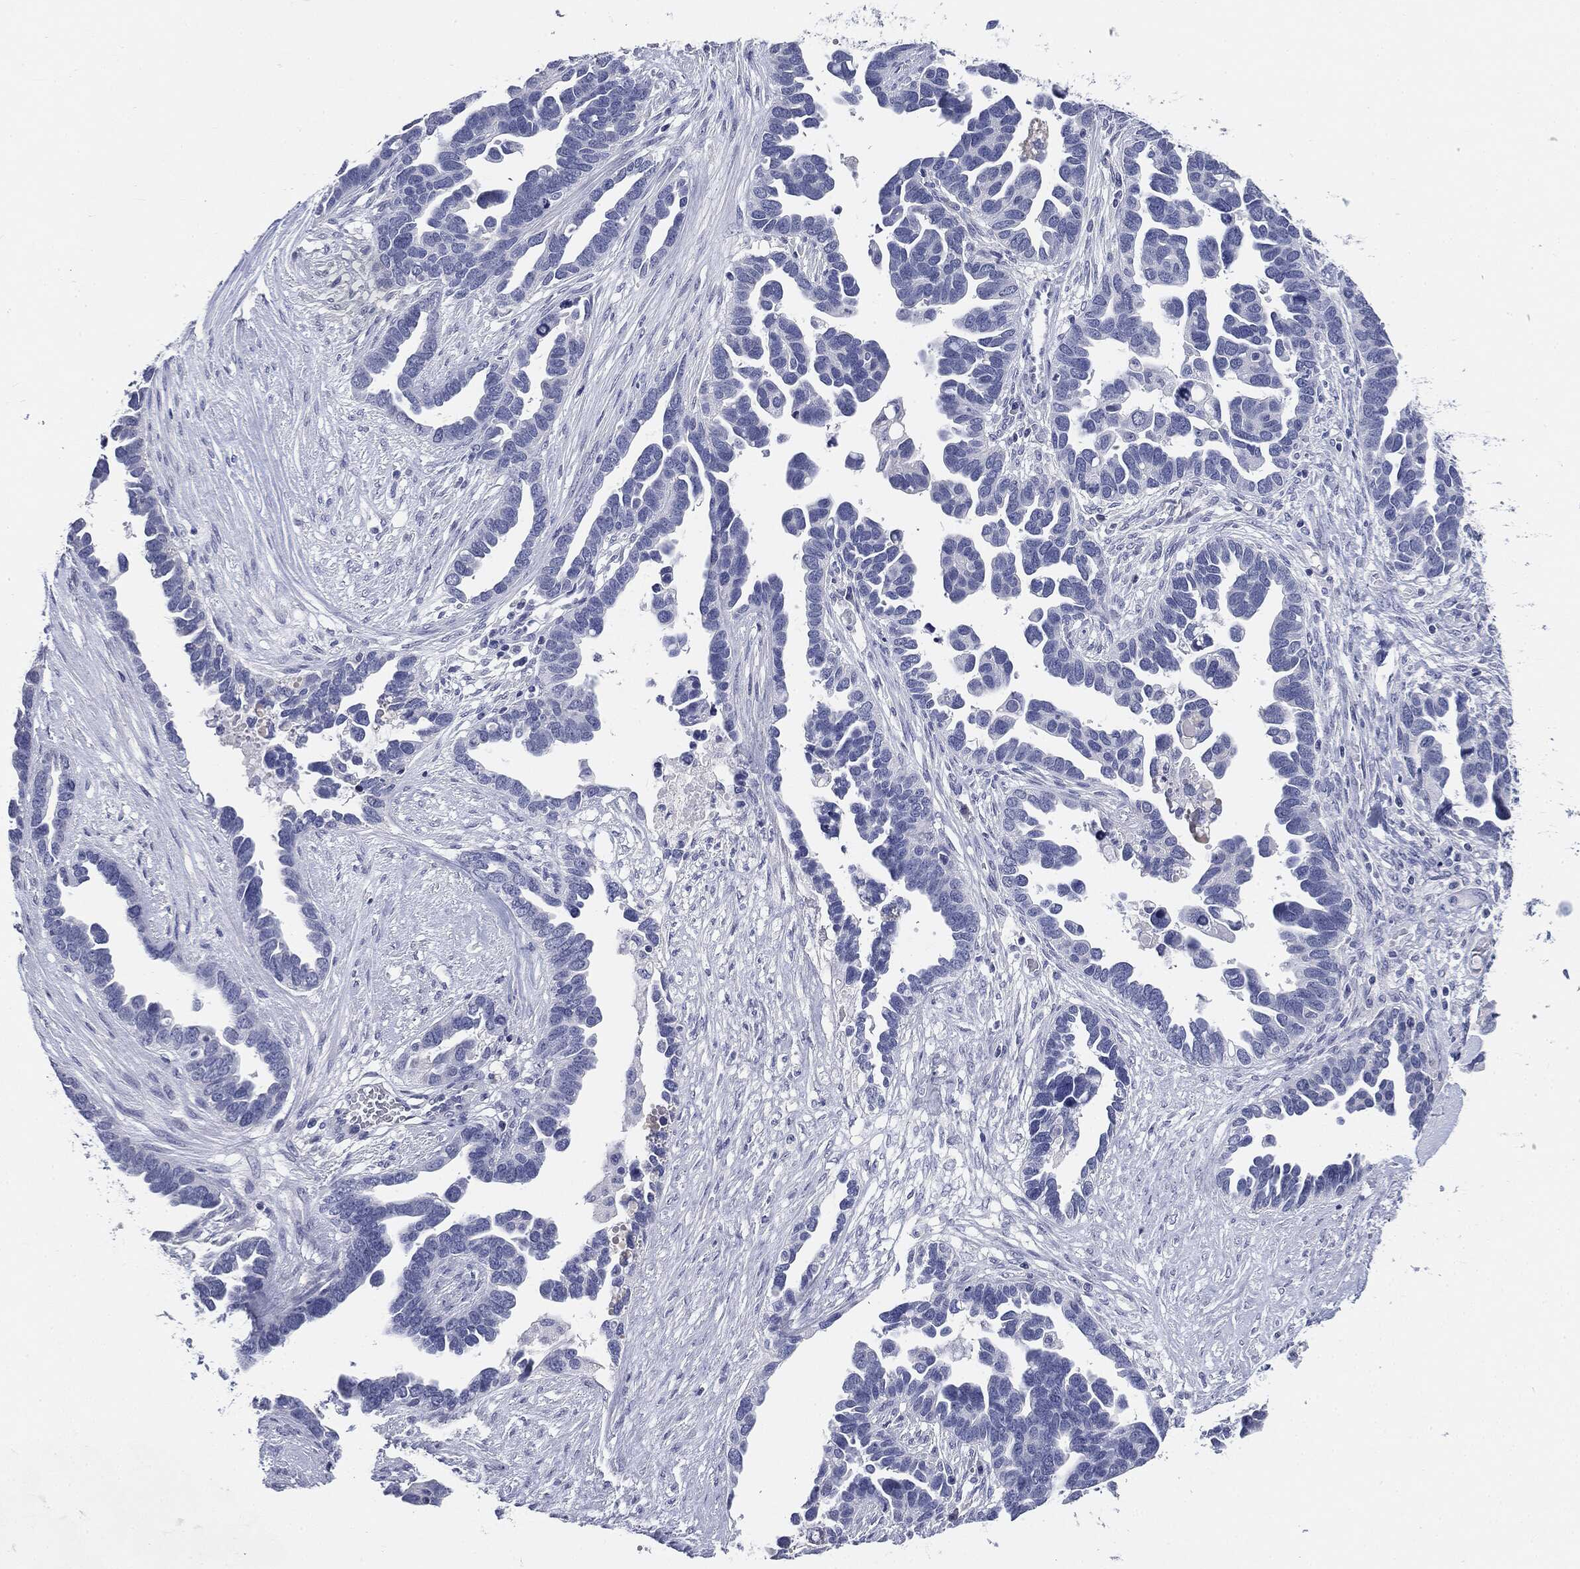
{"staining": {"intensity": "negative", "quantity": "none", "location": "none"}, "tissue": "ovarian cancer", "cell_type": "Tumor cells", "image_type": "cancer", "snomed": [{"axis": "morphology", "description": "Cystadenocarcinoma, serous, NOS"}, {"axis": "topography", "description": "Ovary"}], "caption": "An image of human ovarian cancer (serous cystadenocarcinoma) is negative for staining in tumor cells. Brightfield microscopy of immunohistochemistry stained with DAB (brown) and hematoxylin (blue), captured at high magnification.", "gene": "CGB1", "patient": {"sex": "female", "age": 54}}